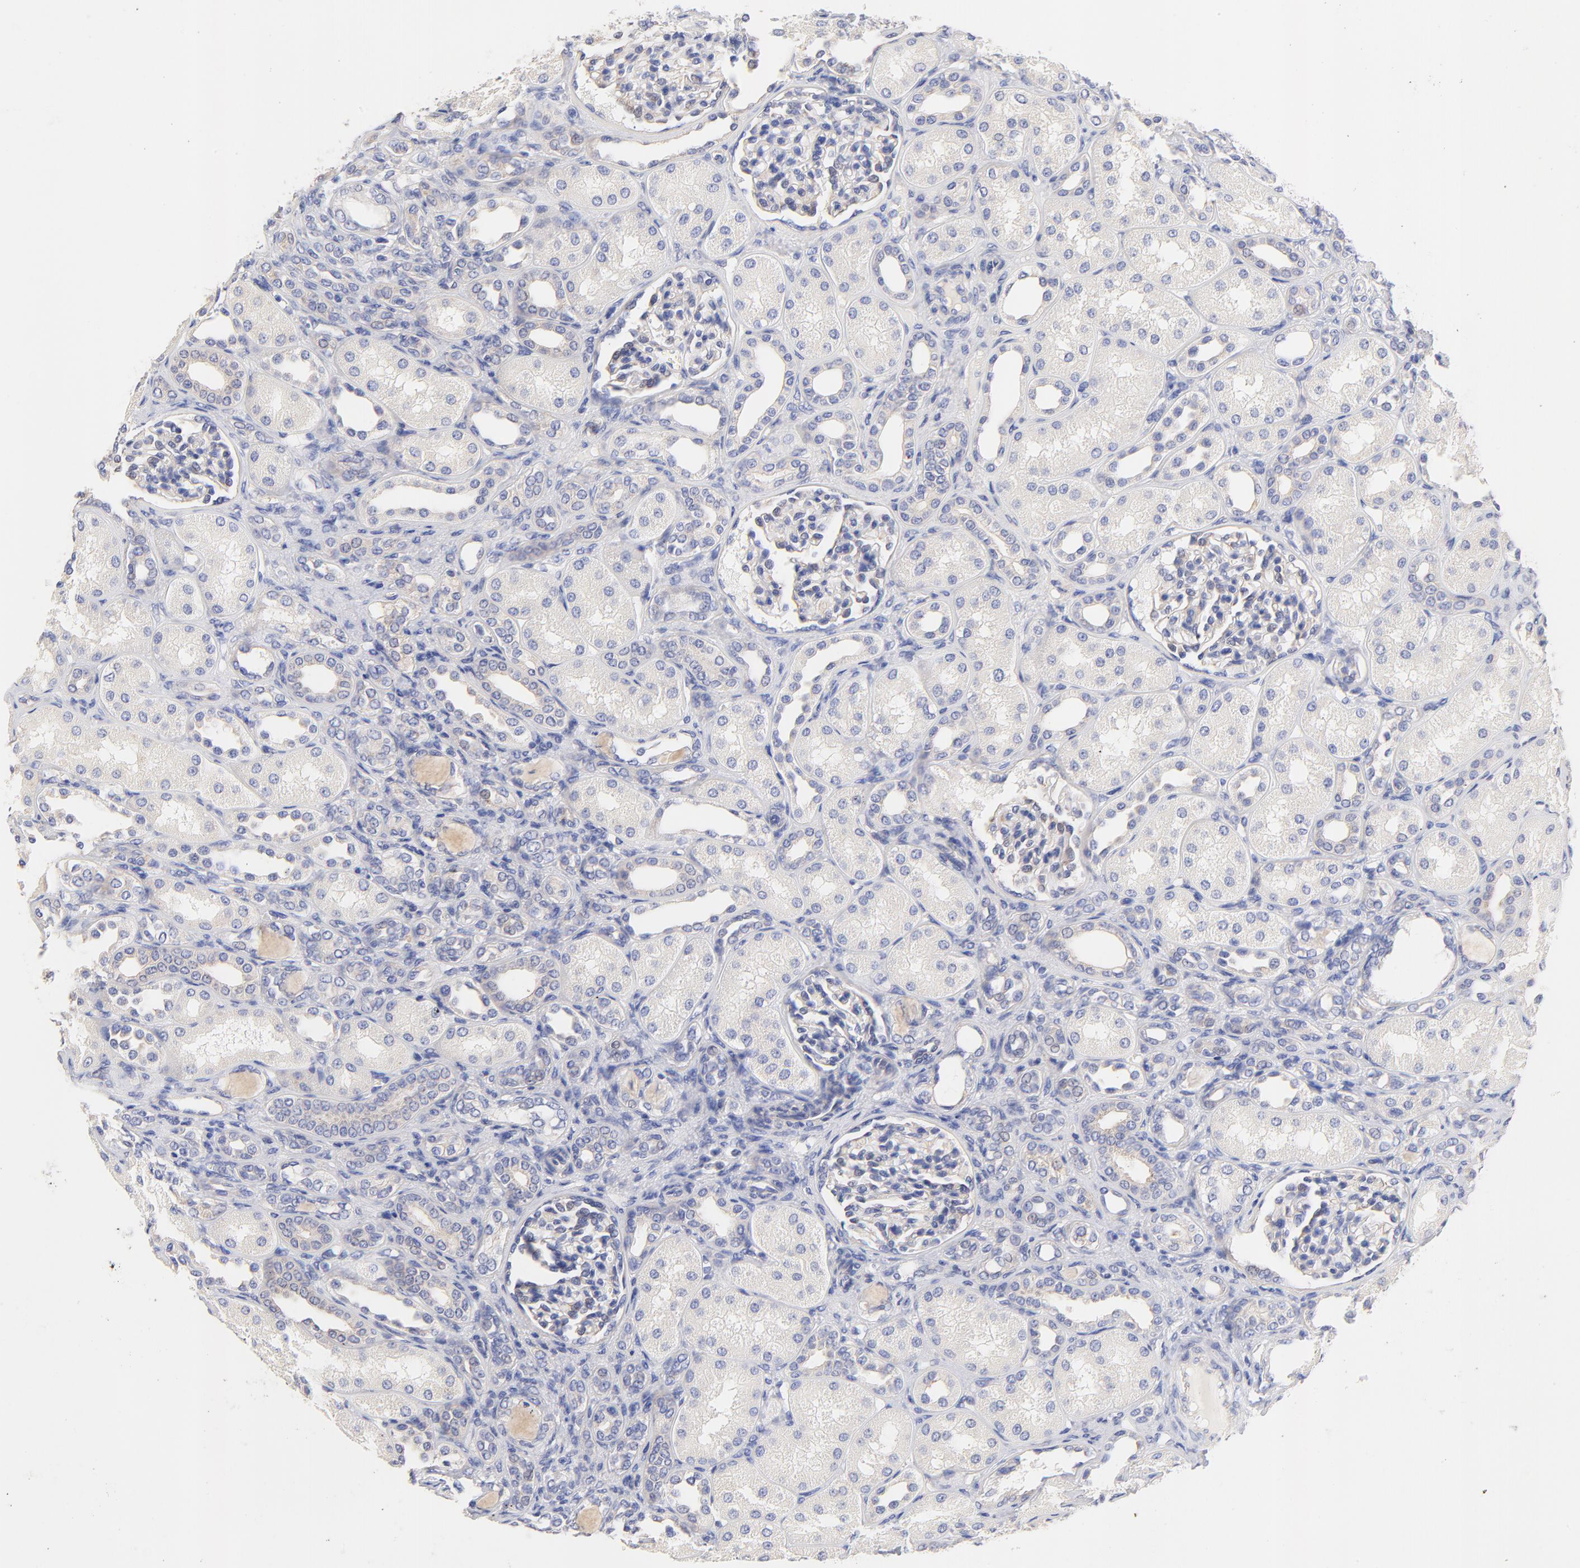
{"staining": {"intensity": "weak", "quantity": ">75%", "location": "cytoplasmic/membranous"}, "tissue": "kidney", "cell_type": "Cells in glomeruli", "image_type": "normal", "snomed": [{"axis": "morphology", "description": "Normal tissue, NOS"}, {"axis": "topography", "description": "Kidney"}], "caption": "Approximately >75% of cells in glomeruli in benign human kidney display weak cytoplasmic/membranous protein positivity as visualized by brown immunohistochemical staining.", "gene": "HS3ST1", "patient": {"sex": "male", "age": 7}}